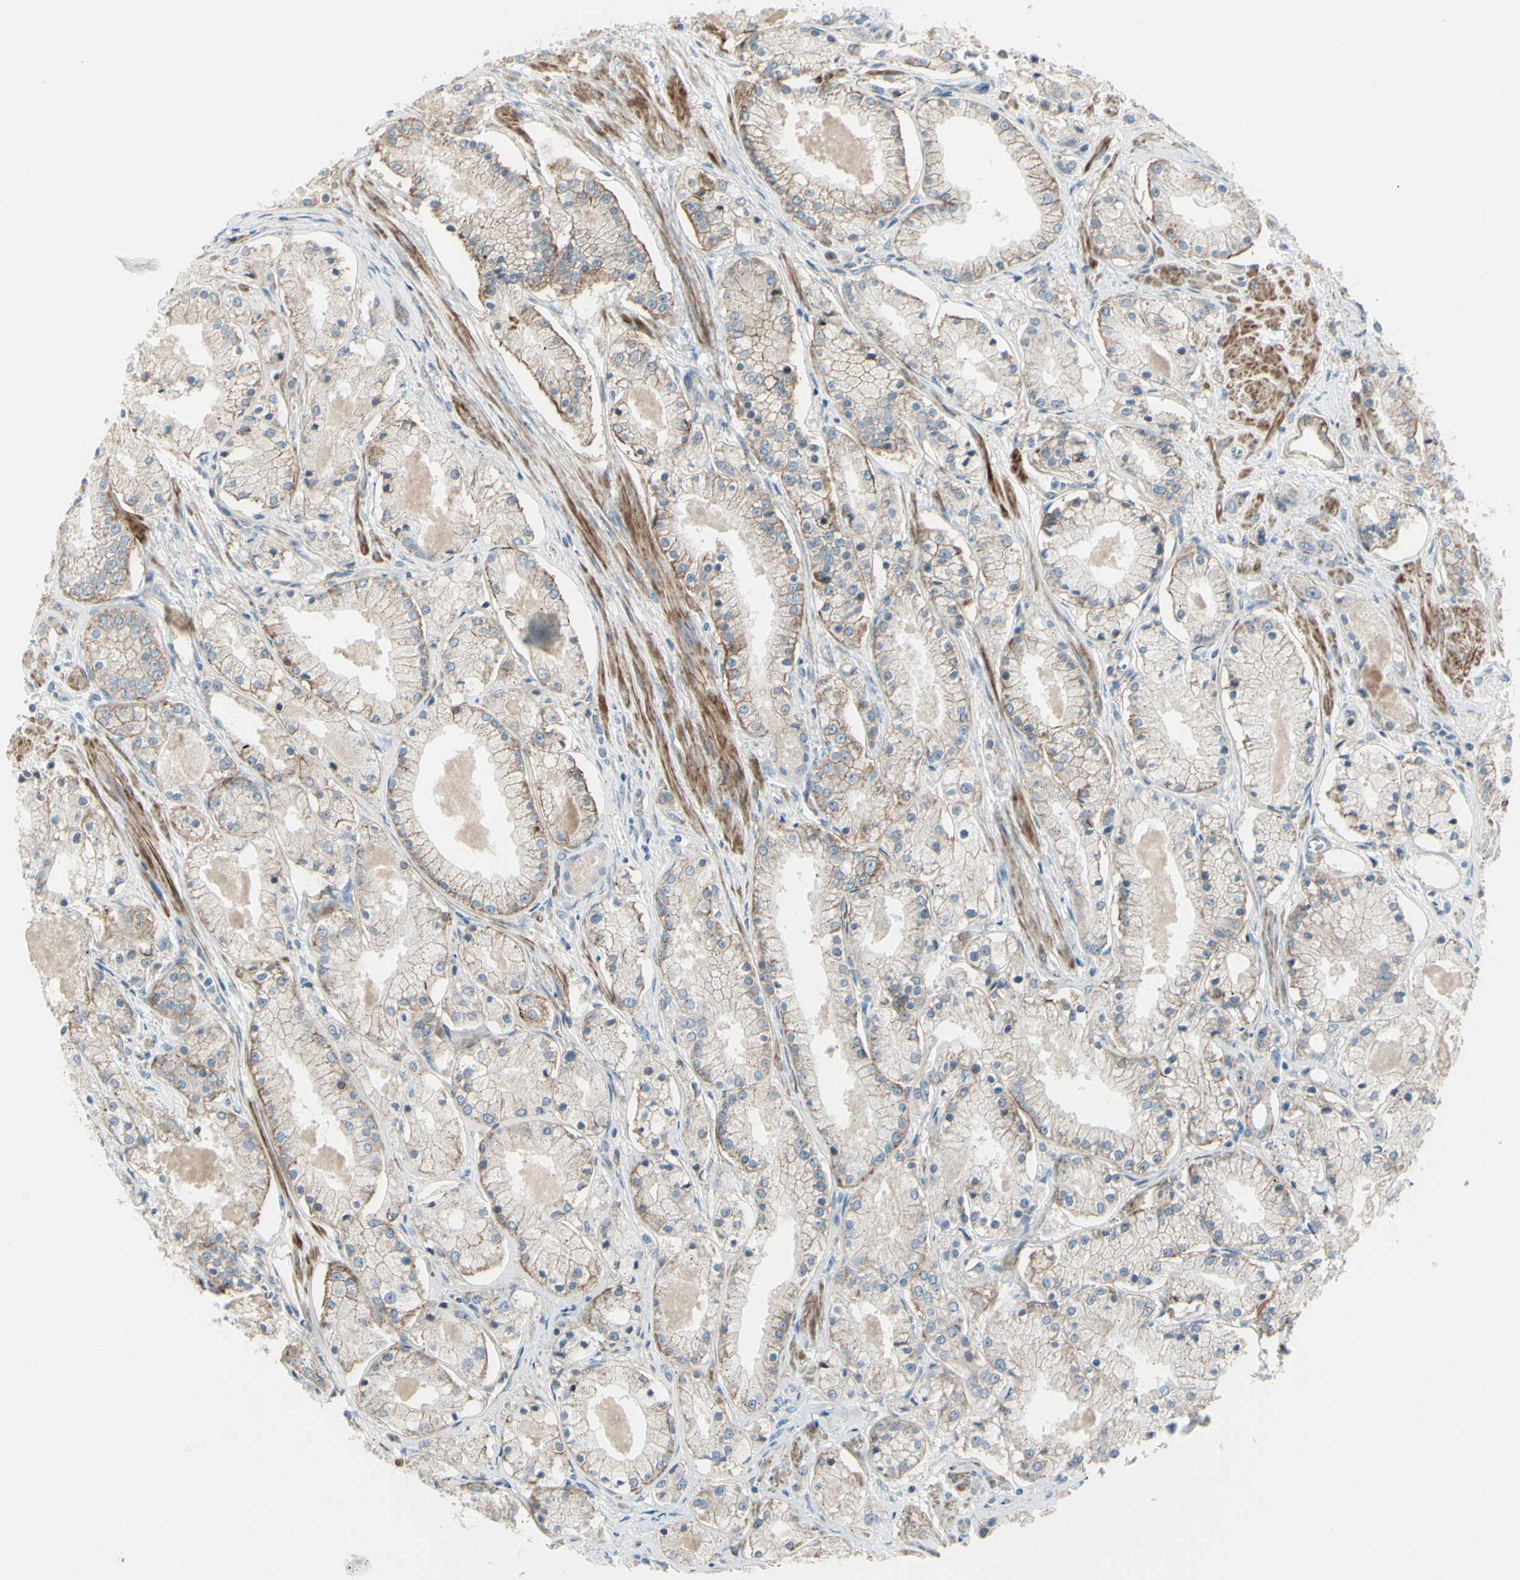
{"staining": {"intensity": "weak", "quantity": "25%-75%", "location": "cytoplasmic/membranous"}, "tissue": "prostate cancer", "cell_type": "Tumor cells", "image_type": "cancer", "snomed": [{"axis": "morphology", "description": "Adenocarcinoma, High grade"}, {"axis": "topography", "description": "Prostate"}], "caption": "DAB immunohistochemical staining of human prostate cancer shows weak cytoplasmic/membranous protein positivity in approximately 25%-75% of tumor cells. The staining is performed using DAB (3,3'-diaminobenzidine) brown chromogen to label protein expression. The nuclei are counter-stained blue using hematoxylin.", "gene": "LRRK1", "patient": {"sex": "male", "age": 66}}